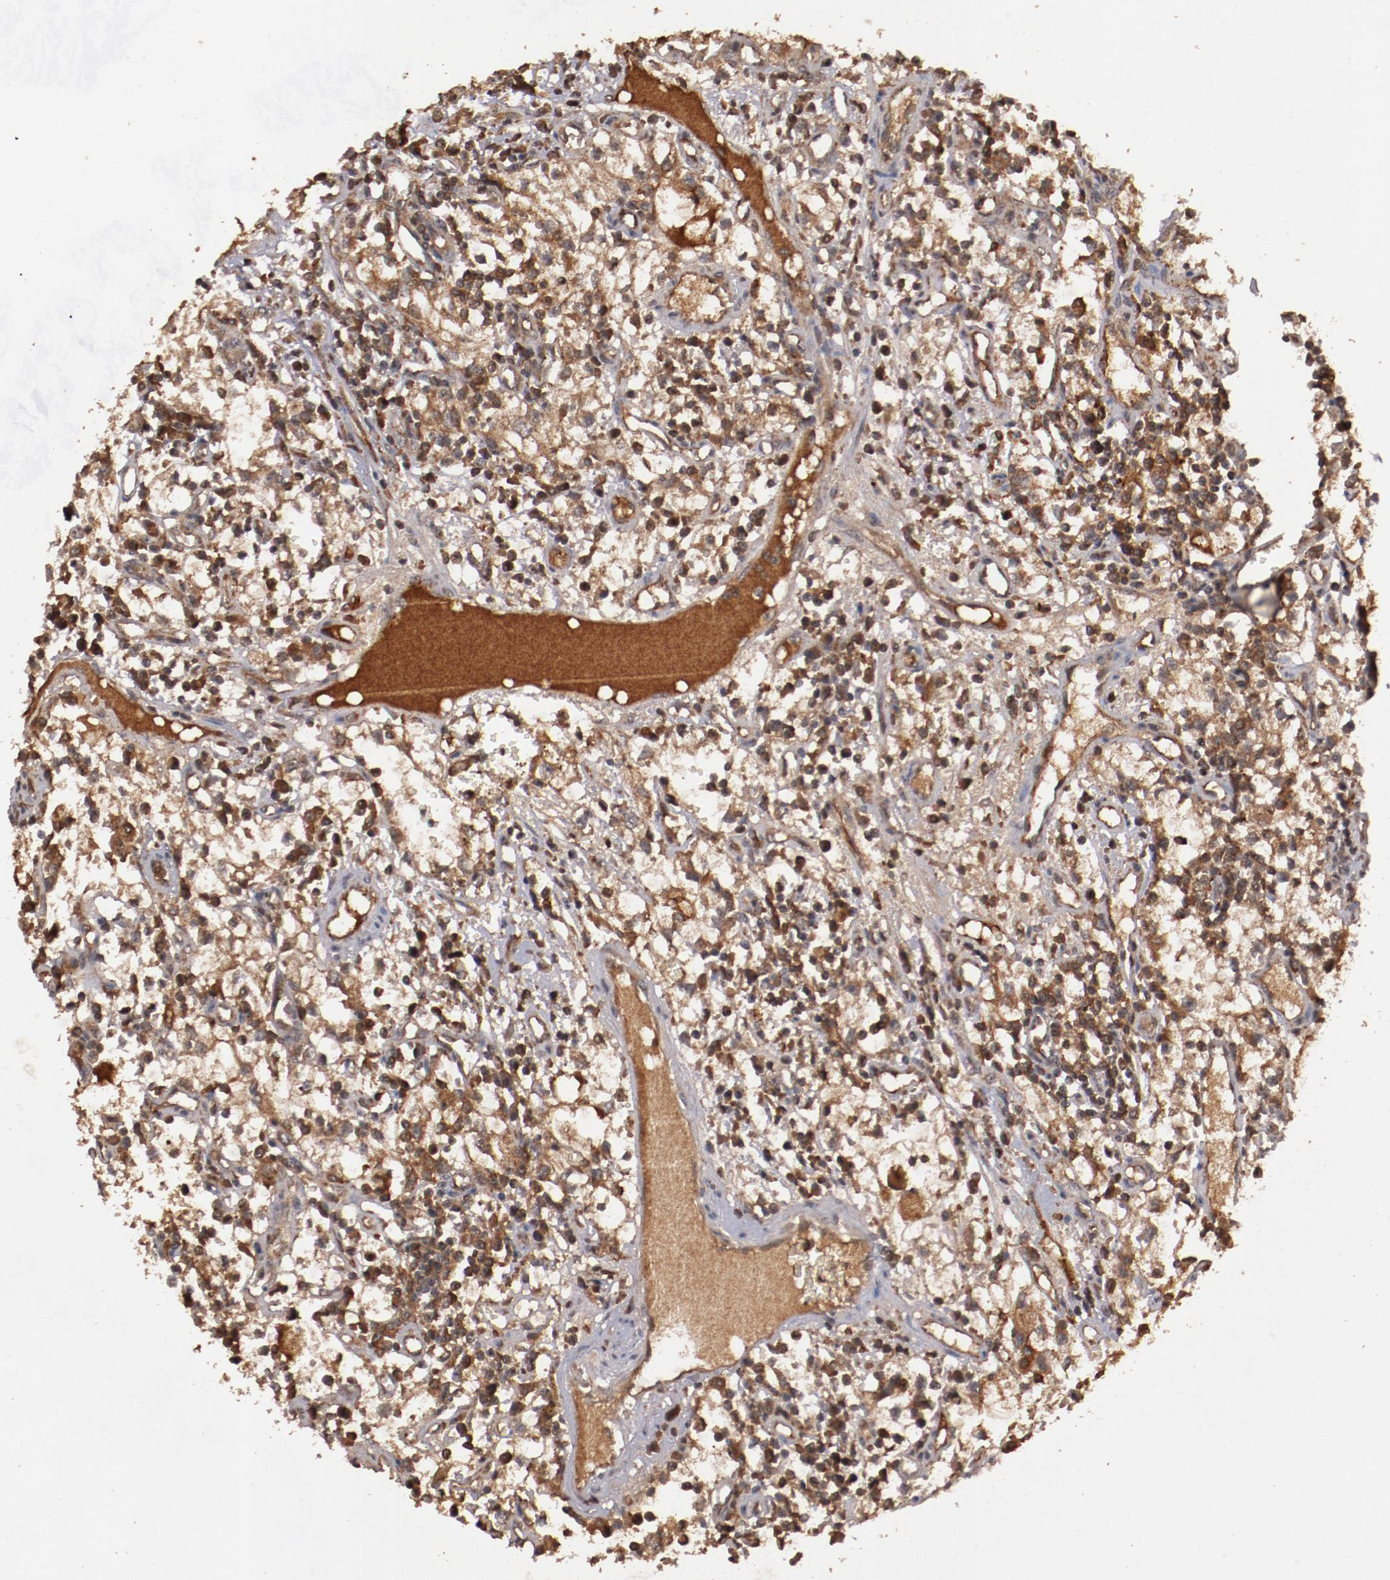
{"staining": {"intensity": "strong", "quantity": ">75%", "location": "cytoplasmic/membranous"}, "tissue": "renal cancer", "cell_type": "Tumor cells", "image_type": "cancer", "snomed": [{"axis": "morphology", "description": "Adenocarcinoma, NOS"}, {"axis": "topography", "description": "Kidney"}], "caption": "Protein staining of renal adenocarcinoma tissue shows strong cytoplasmic/membranous staining in about >75% of tumor cells.", "gene": "TENM1", "patient": {"sex": "male", "age": 82}}